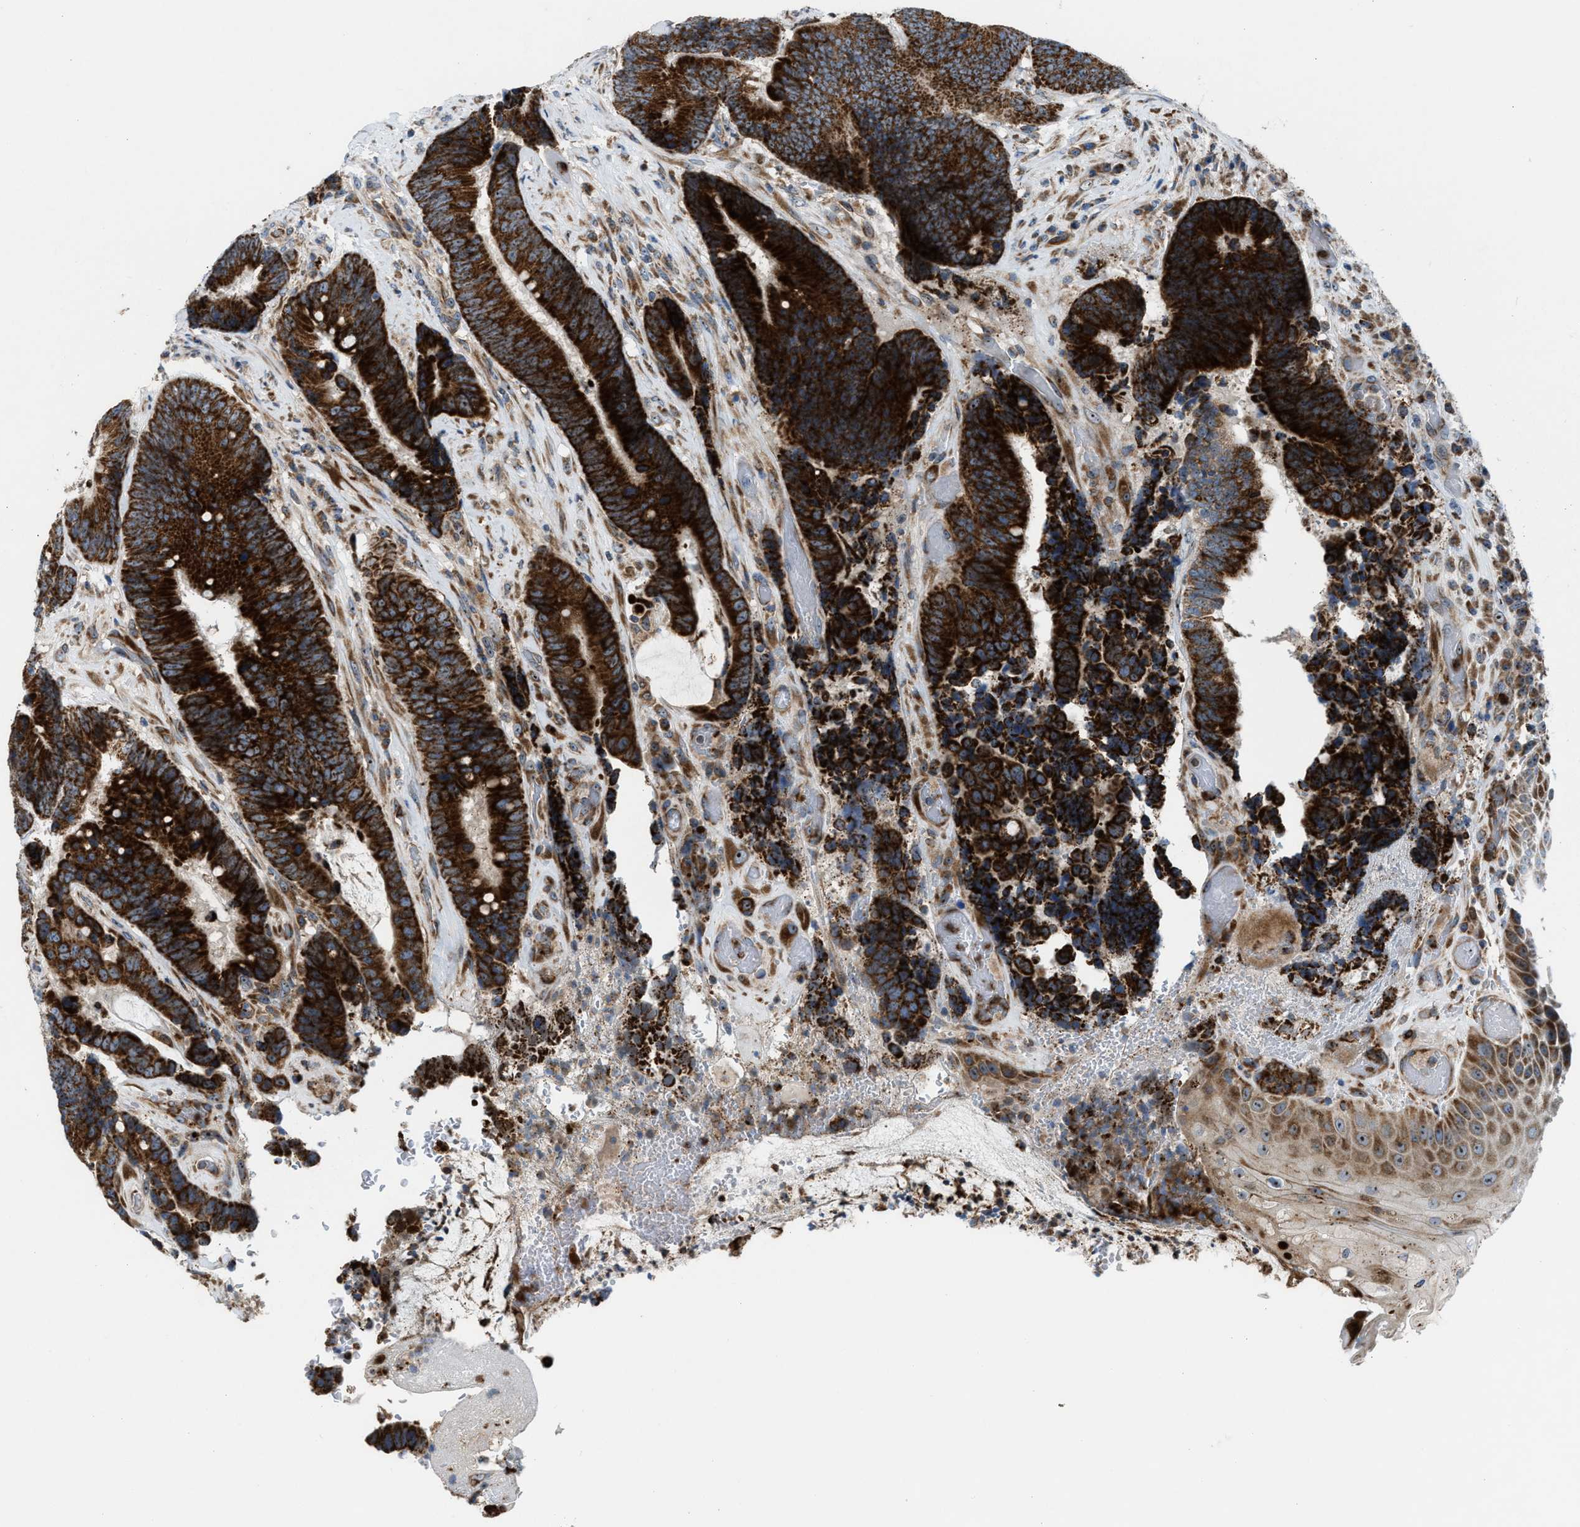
{"staining": {"intensity": "strong", "quantity": ">75%", "location": "cytoplasmic/membranous"}, "tissue": "colorectal cancer", "cell_type": "Tumor cells", "image_type": "cancer", "snomed": [{"axis": "morphology", "description": "Adenocarcinoma, NOS"}, {"axis": "topography", "description": "Rectum"}, {"axis": "topography", "description": "Anal"}], "caption": "Colorectal cancer (adenocarcinoma) stained with IHC displays strong cytoplasmic/membranous staining in about >75% of tumor cells. Using DAB (3,3'-diaminobenzidine) (brown) and hematoxylin (blue) stains, captured at high magnification using brightfield microscopy.", "gene": "TPH1", "patient": {"sex": "female", "age": 89}}